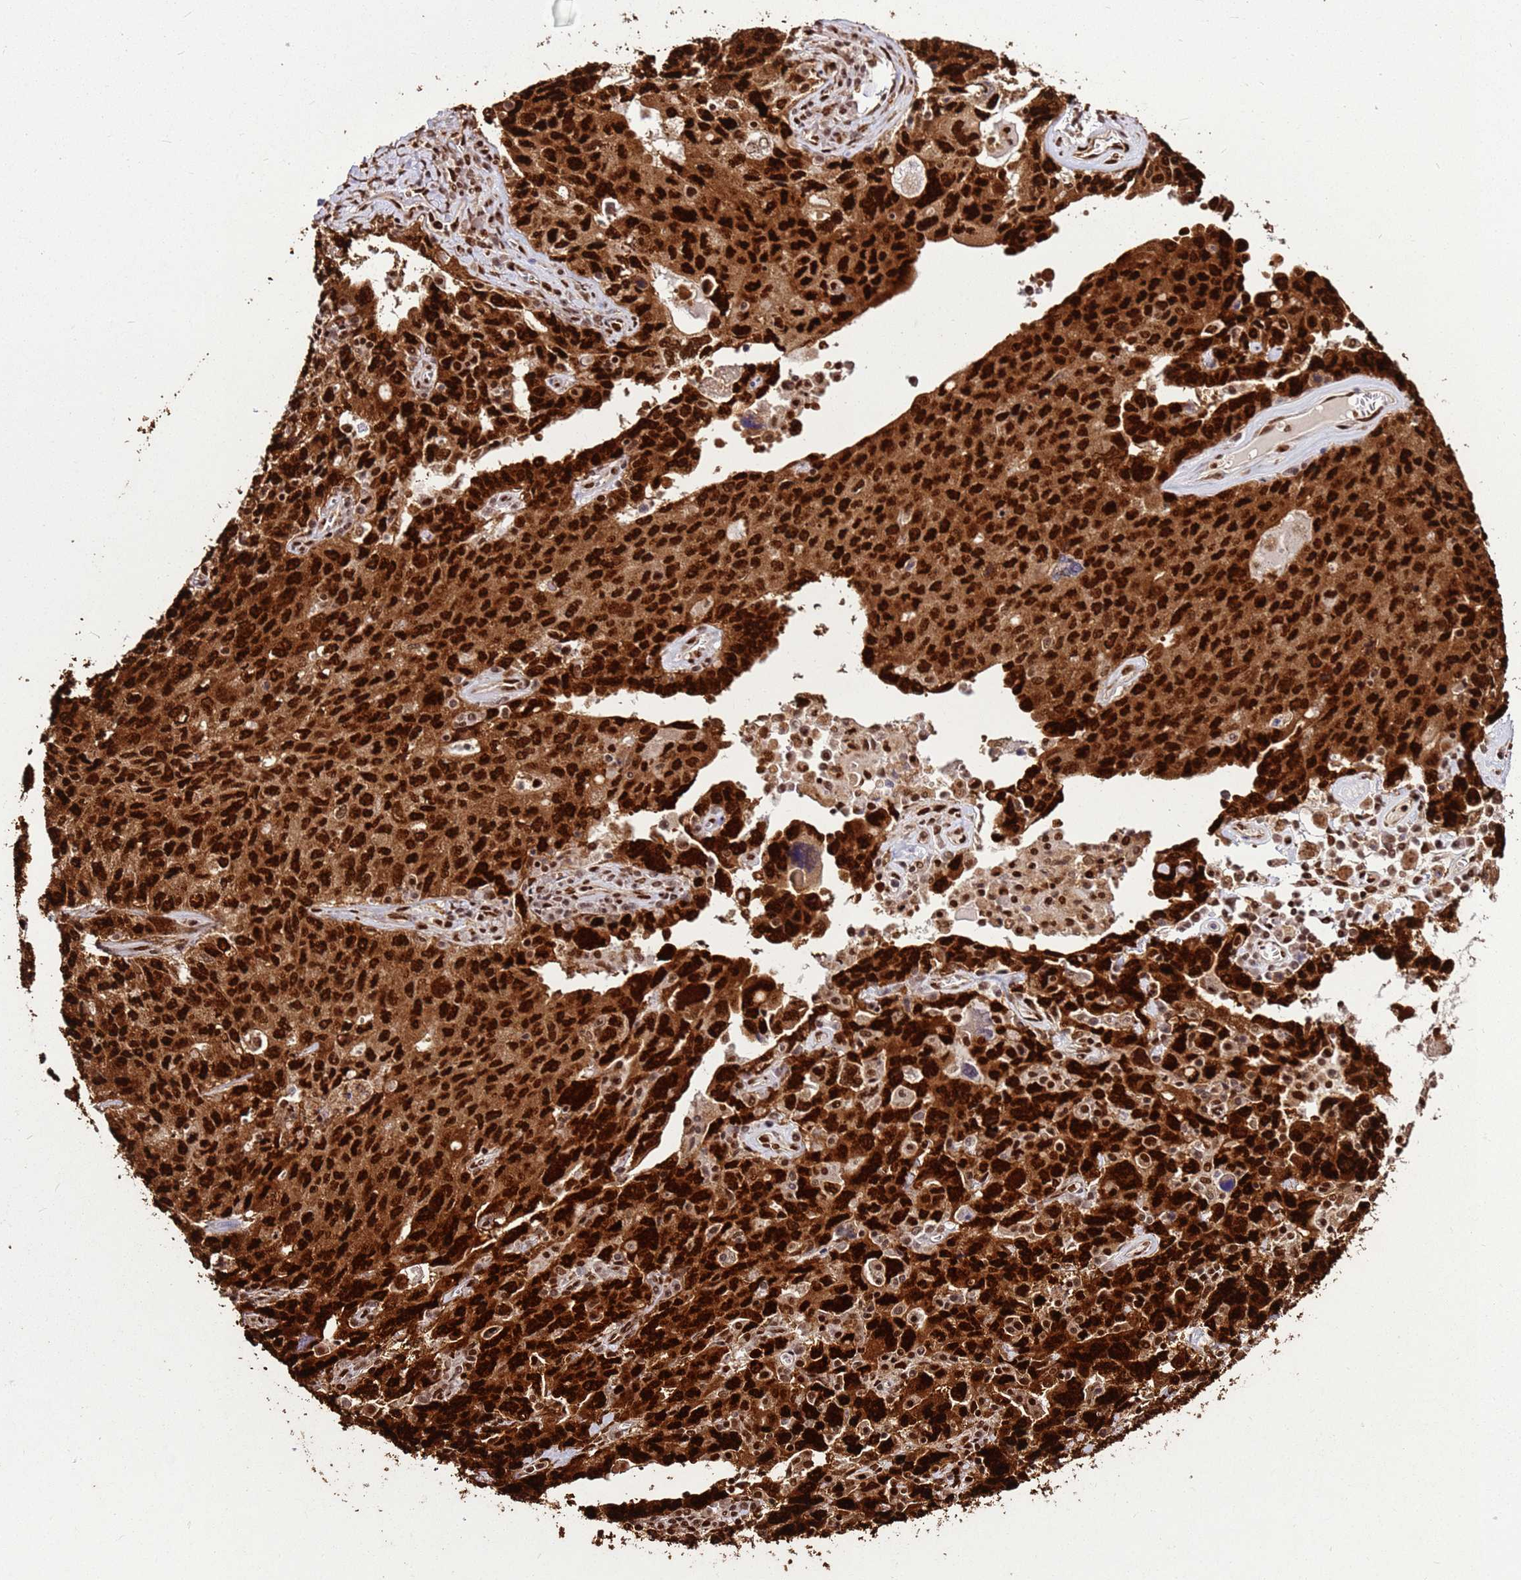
{"staining": {"intensity": "strong", "quantity": ">75%", "location": "cytoplasmic/membranous,nuclear"}, "tissue": "ovarian cancer", "cell_type": "Tumor cells", "image_type": "cancer", "snomed": [{"axis": "morphology", "description": "Carcinoma, endometroid"}, {"axis": "topography", "description": "Ovary"}], "caption": "Approximately >75% of tumor cells in human ovarian cancer show strong cytoplasmic/membranous and nuclear protein positivity as visualized by brown immunohistochemical staining.", "gene": "HNRNPAB", "patient": {"sex": "female", "age": 62}}